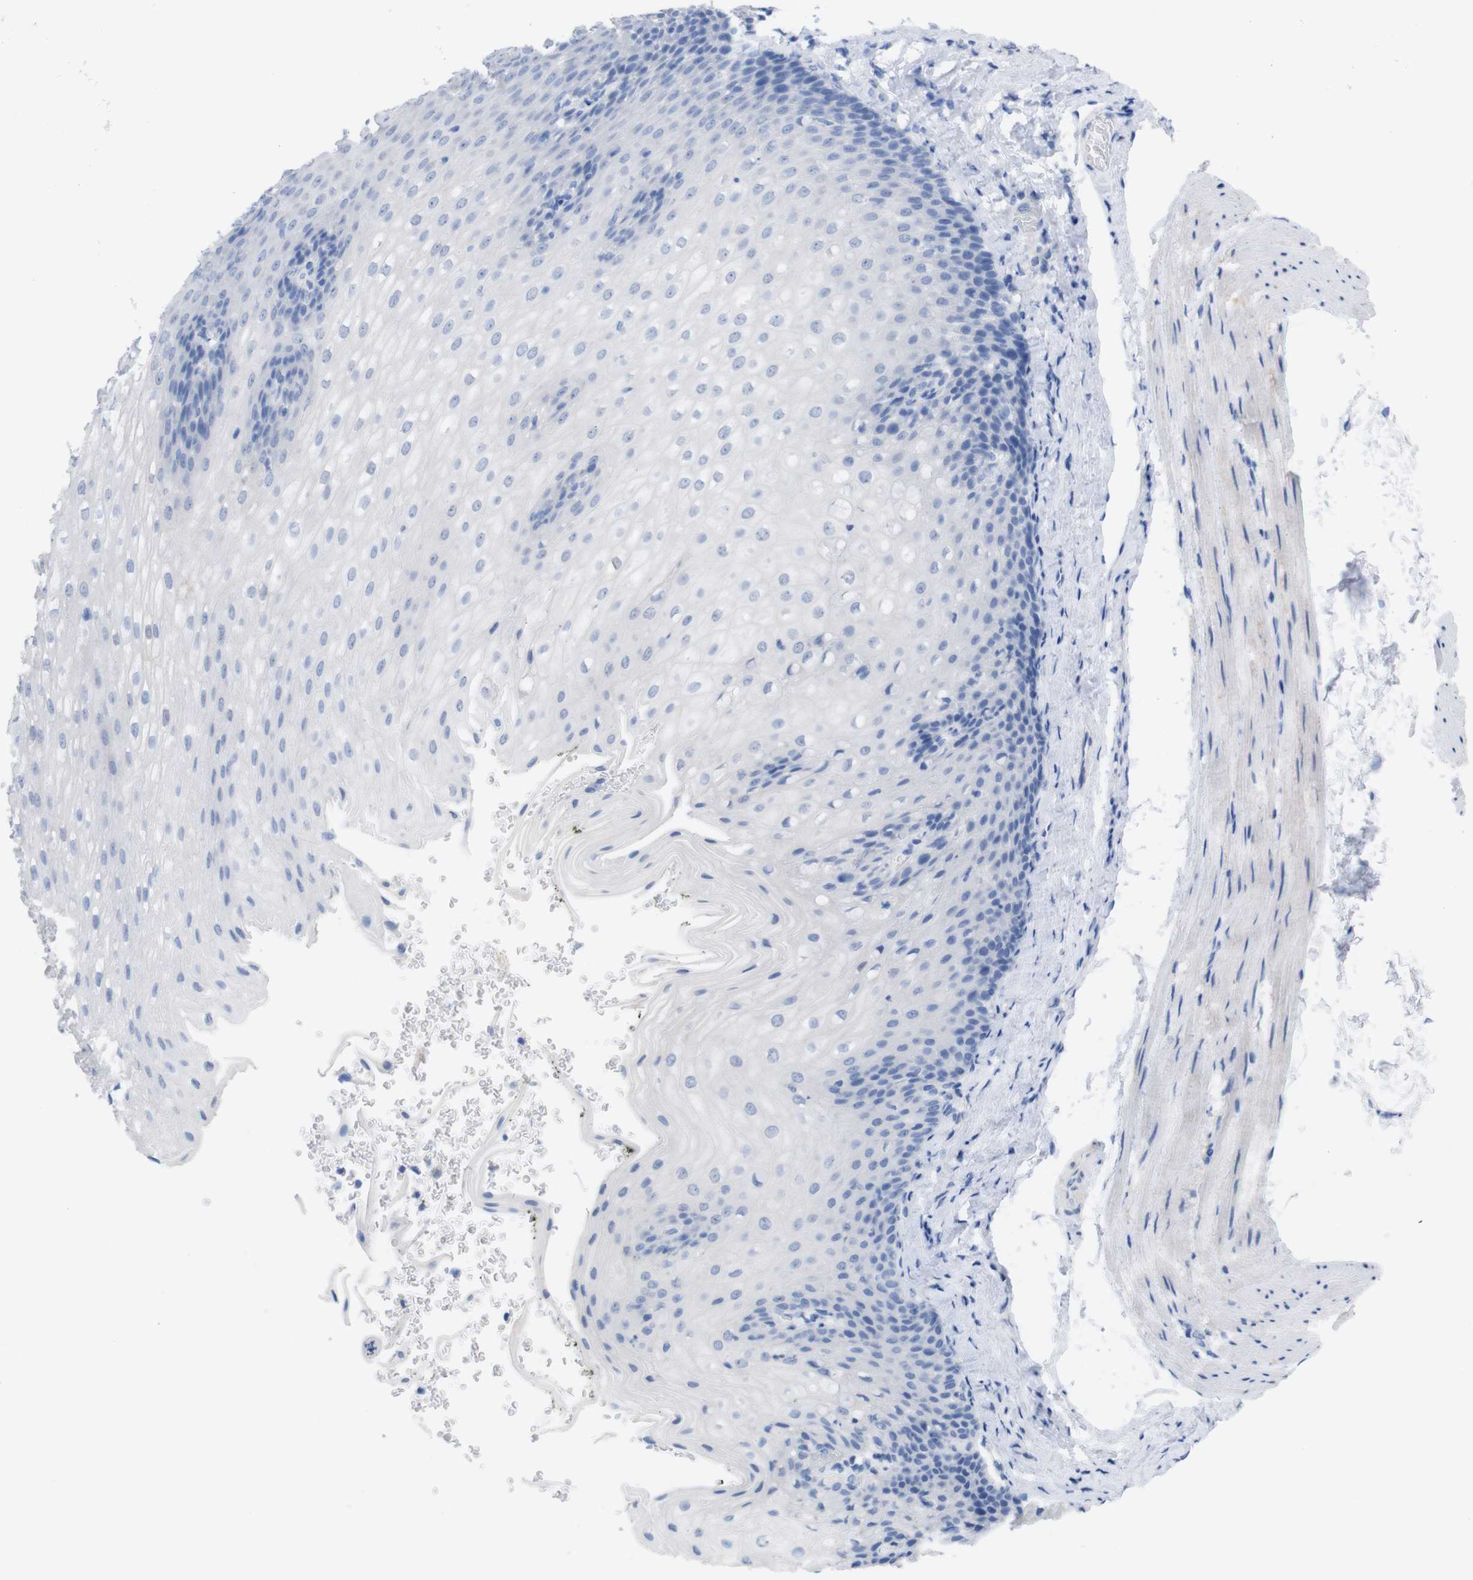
{"staining": {"intensity": "negative", "quantity": "none", "location": "none"}, "tissue": "esophagus", "cell_type": "Squamous epithelial cells", "image_type": "normal", "snomed": [{"axis": "morphology", "description": "Normal tissue, NOS"}, {"axis": "topography", "description": "Esophagus"}], "caption": "The histopathology image exhibits no staining of squamous epithelial cells in benign esophagus.", "gene": "PNMA1", "patient": {"sex": "male", "age": 48}}